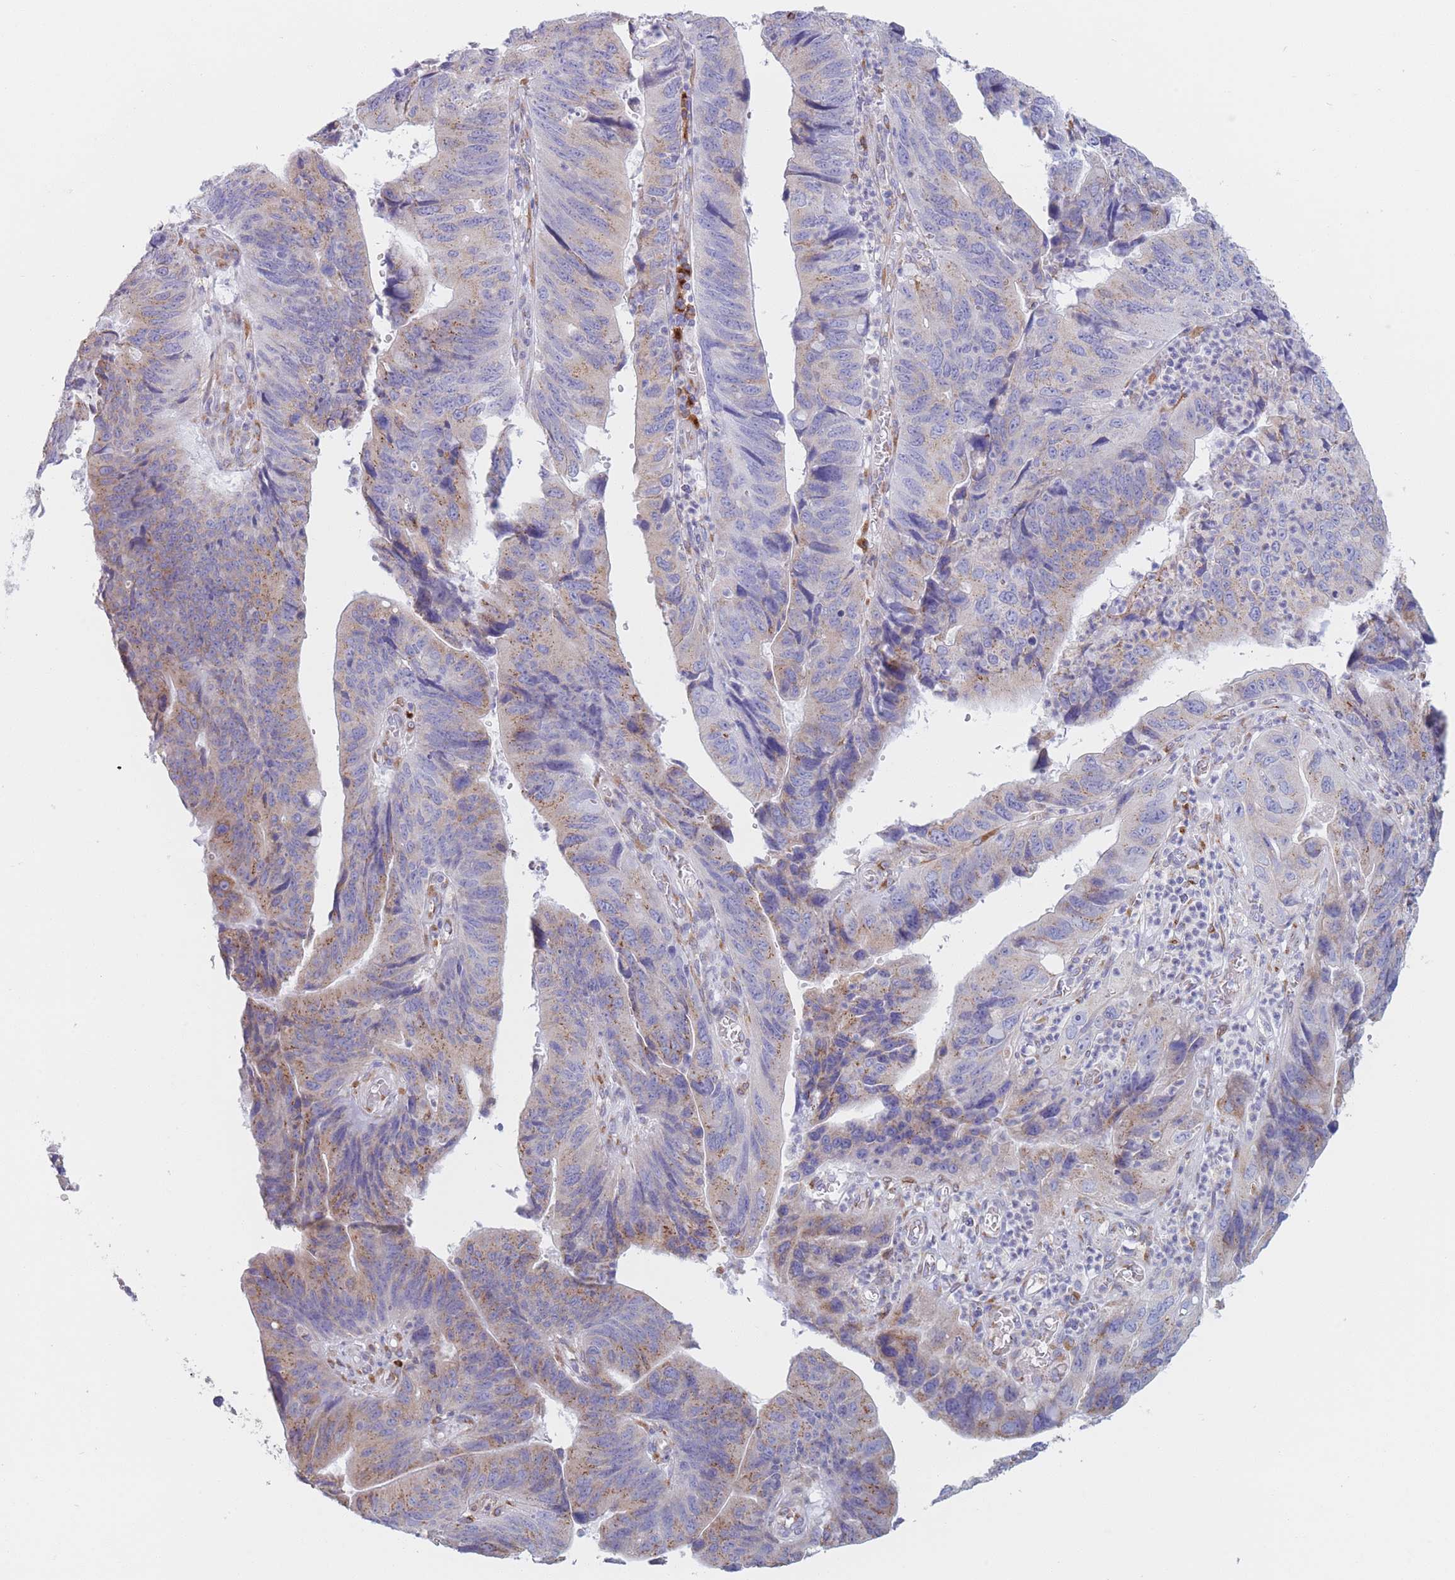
{"staining": {"intensity": "moderate", "quantity": "25%-75%", "location": "cytoplasmic/membranous"}, "tissue": "stomach cancer", "cell_type": "Tumor cells", "image_type": "cancer", "snomed": [{"axis": "morphology", "description": "Adenocarcinoma, NOS"}, {"axis": "topography", "description": "Stomach"}], "caption": "Immunohistochemical staining of stomach adenocarcinoma displays moderate cytoplasmic/membranous protein expression in approximately 25%-75% of tumor cells. (DAB (3,3'-diaminobenzidine) = brown stain, brightfield microscopy at high magnification).", "gene": "MRPL30", "patient": {"sex": "male", "age": 59}}